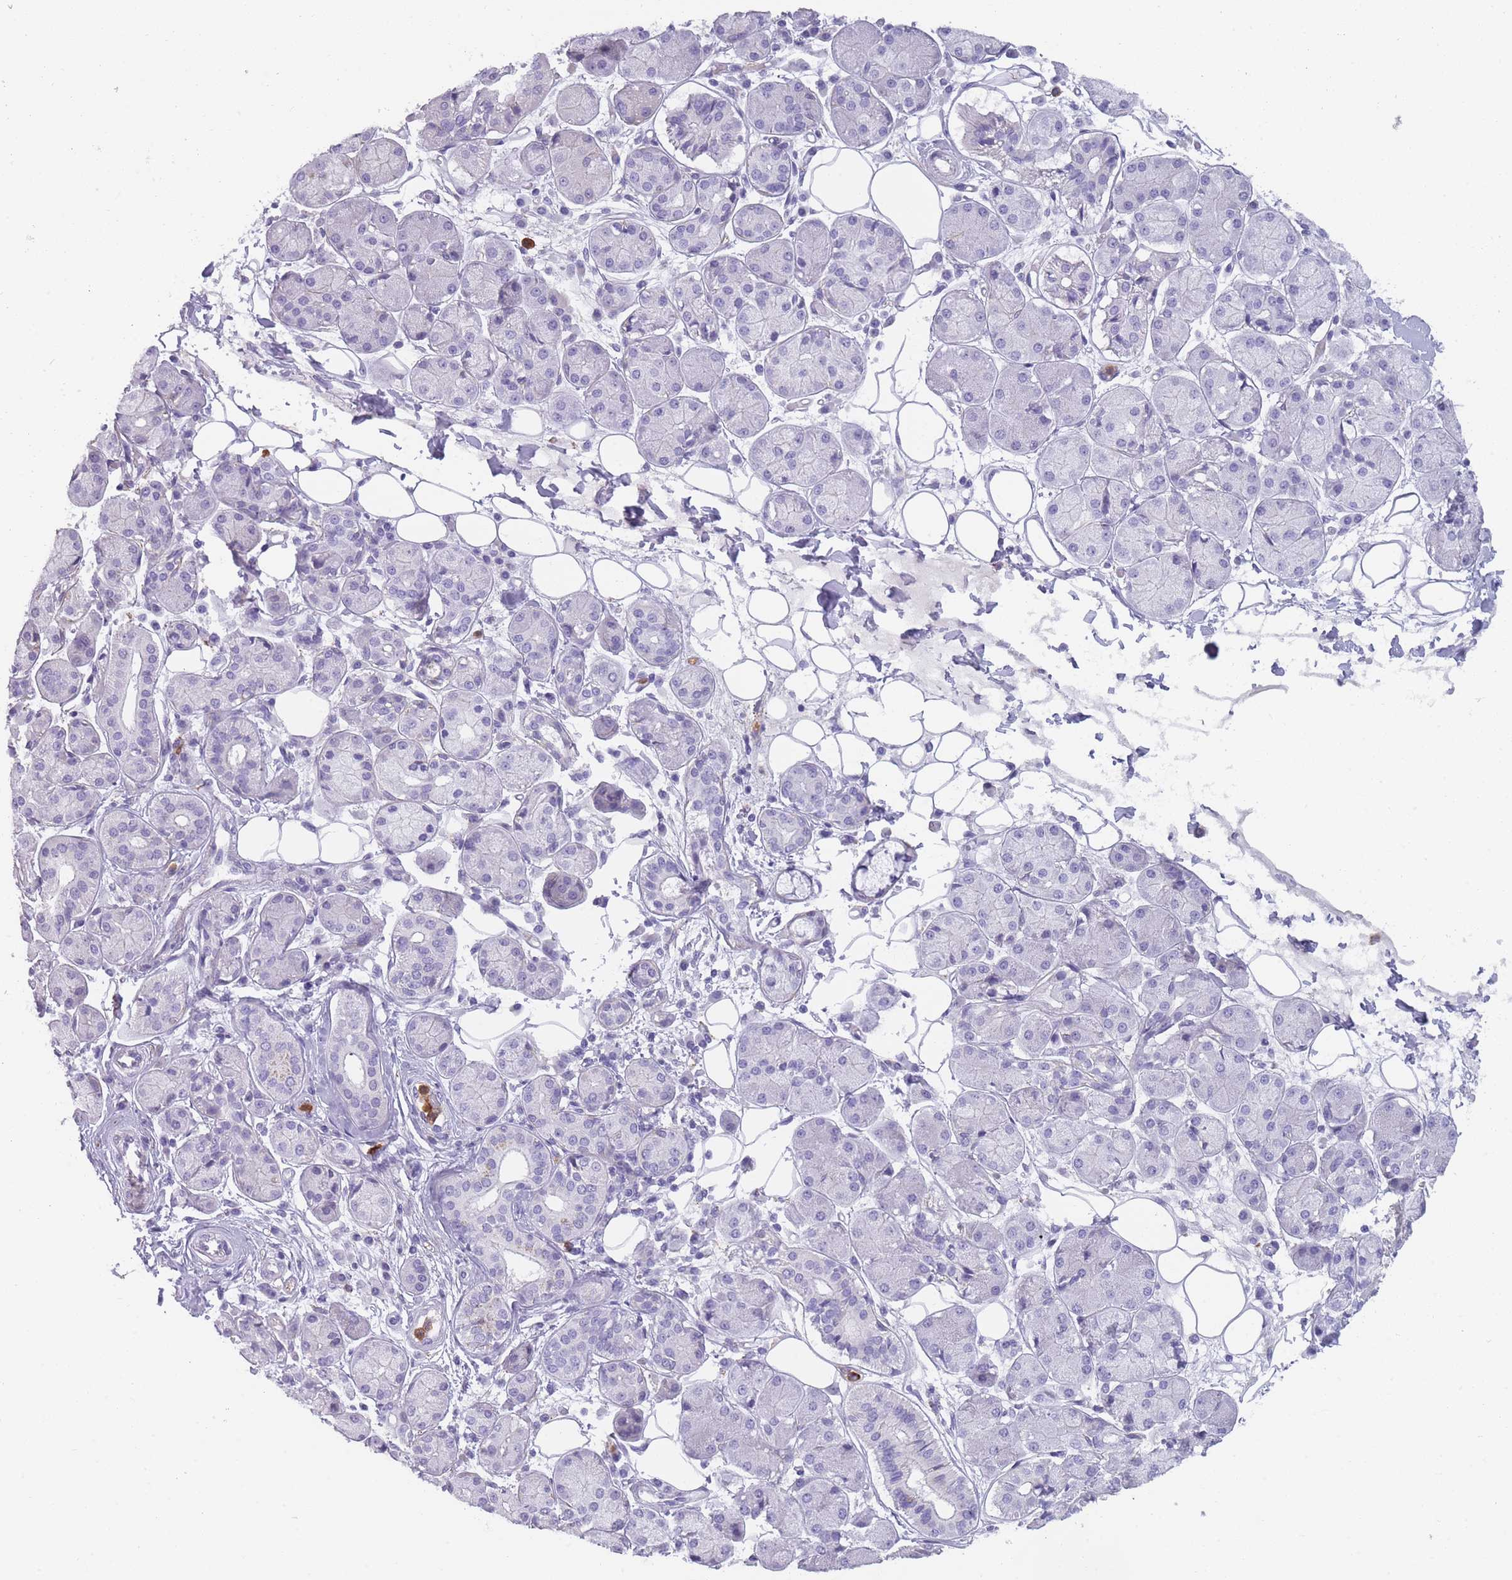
{"staining": {"intensity": "negative", "quantity": "none", "location": "none"}, "tissue": "salivary gland", "cell_type": "Glandular cells", "image_type": "normal", "snomed": [{"axis": "morphology", "description": "Squamous cell carcinoma, NOS"}, {"axis": "topography", "description": "Skin"}, {"axis": "topography", "description": "Head-Neck"}], "caption": "Immunohistochemistry photomicrograph of benign salivary gland: human salivary gland stained with DAB shows no significant protein positivity in glandular cells.", "gene": "CR1L", "patient": {"sex": "male", "age": 80}}